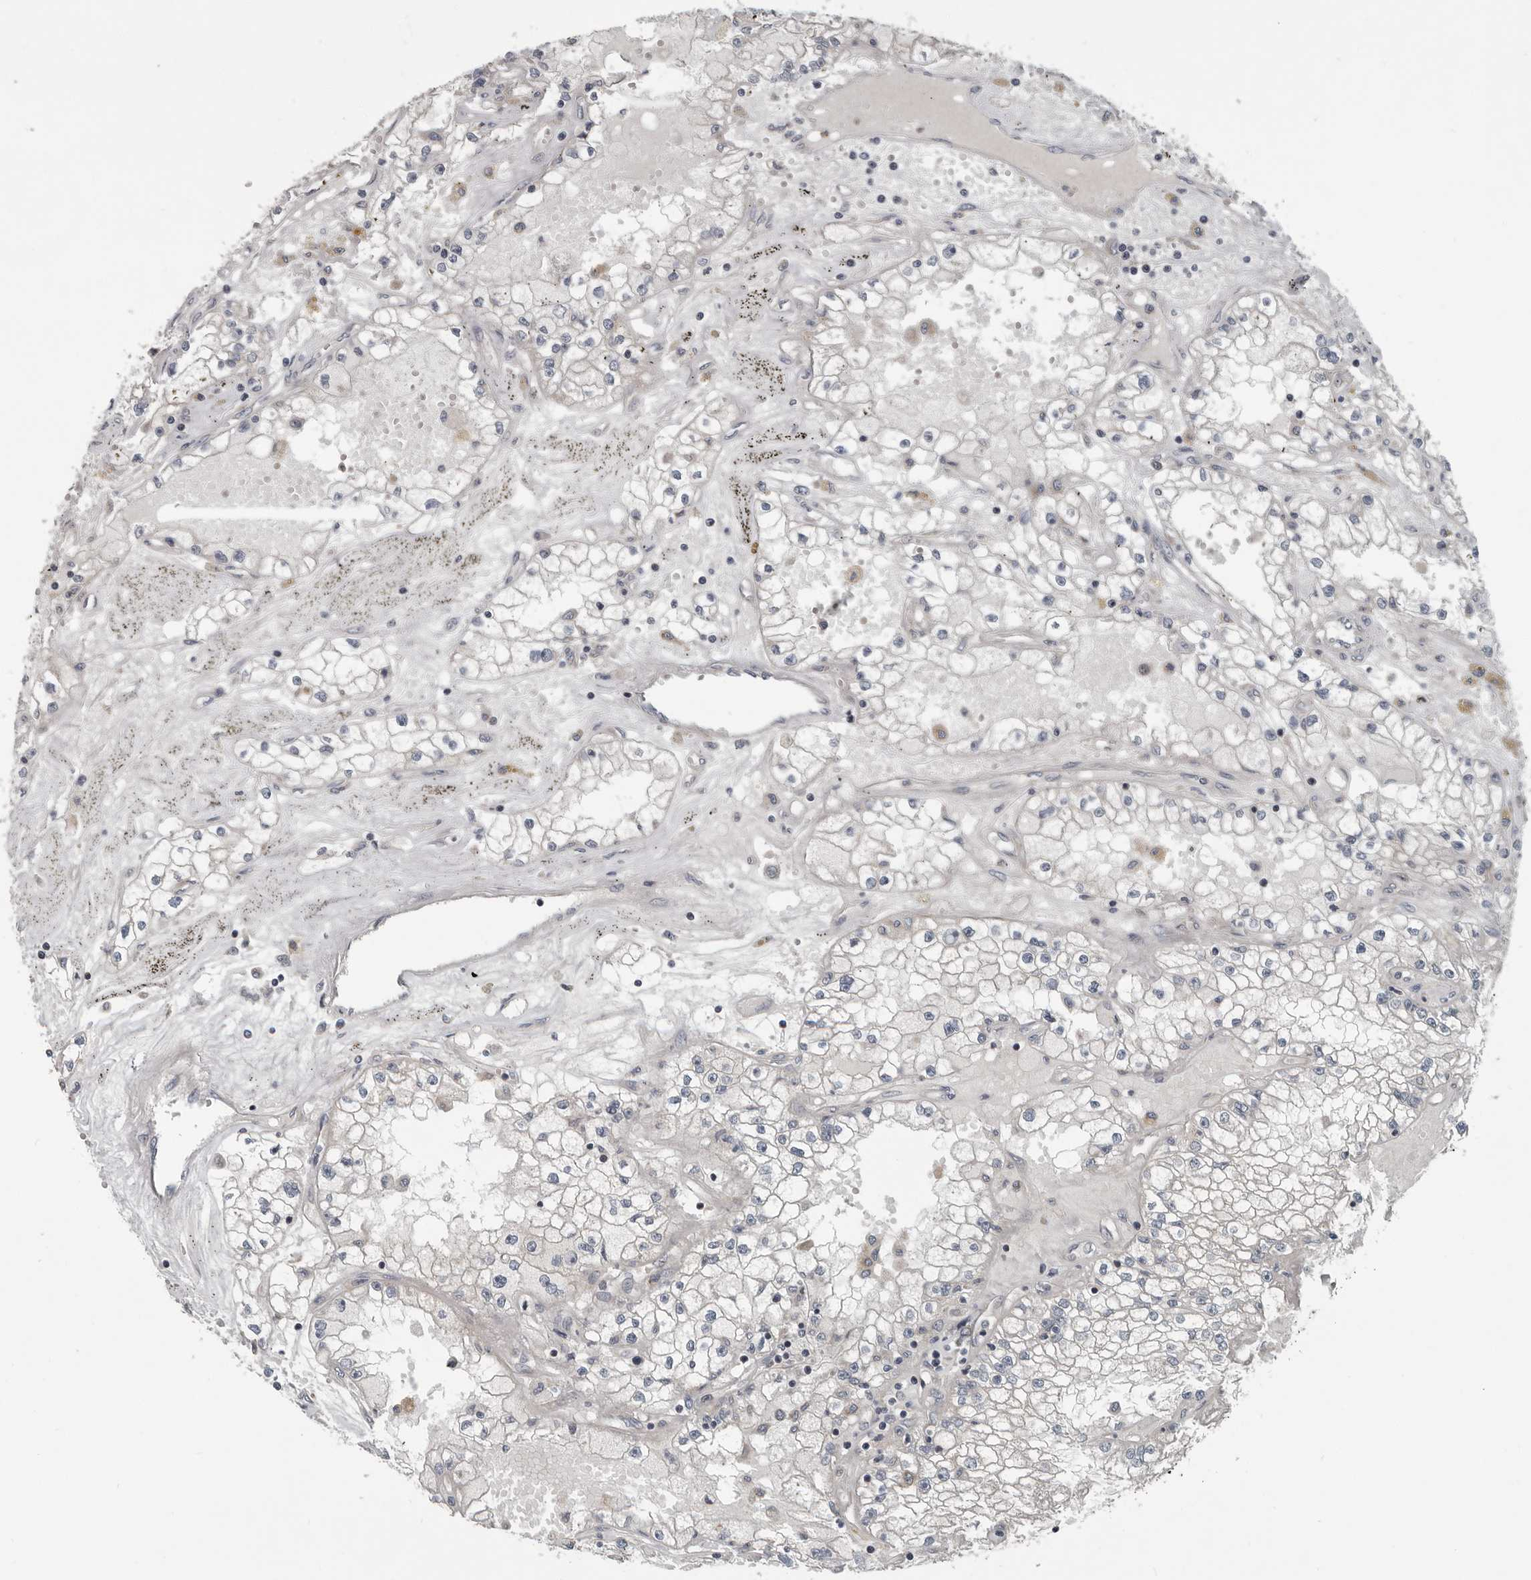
{"staining": {"intensity": "negative", "quantity": "none", "location": "none"}, "tissue": "renal cancer", "cell_type": "Tumor cells", "image_type": "cancer", "snomed": [{"axis": "morphology", "description": "Adenocarcinoma, NOS"}, {"axis": "topography", "description": "Kidney"}], "caption": "This is an immunohistochemistry image of human renal cancer (adenocarcinoma). There is no expression in tumor cells.", "gene": "TMEM199", "patient": {"sex": "male", "age": 56}}